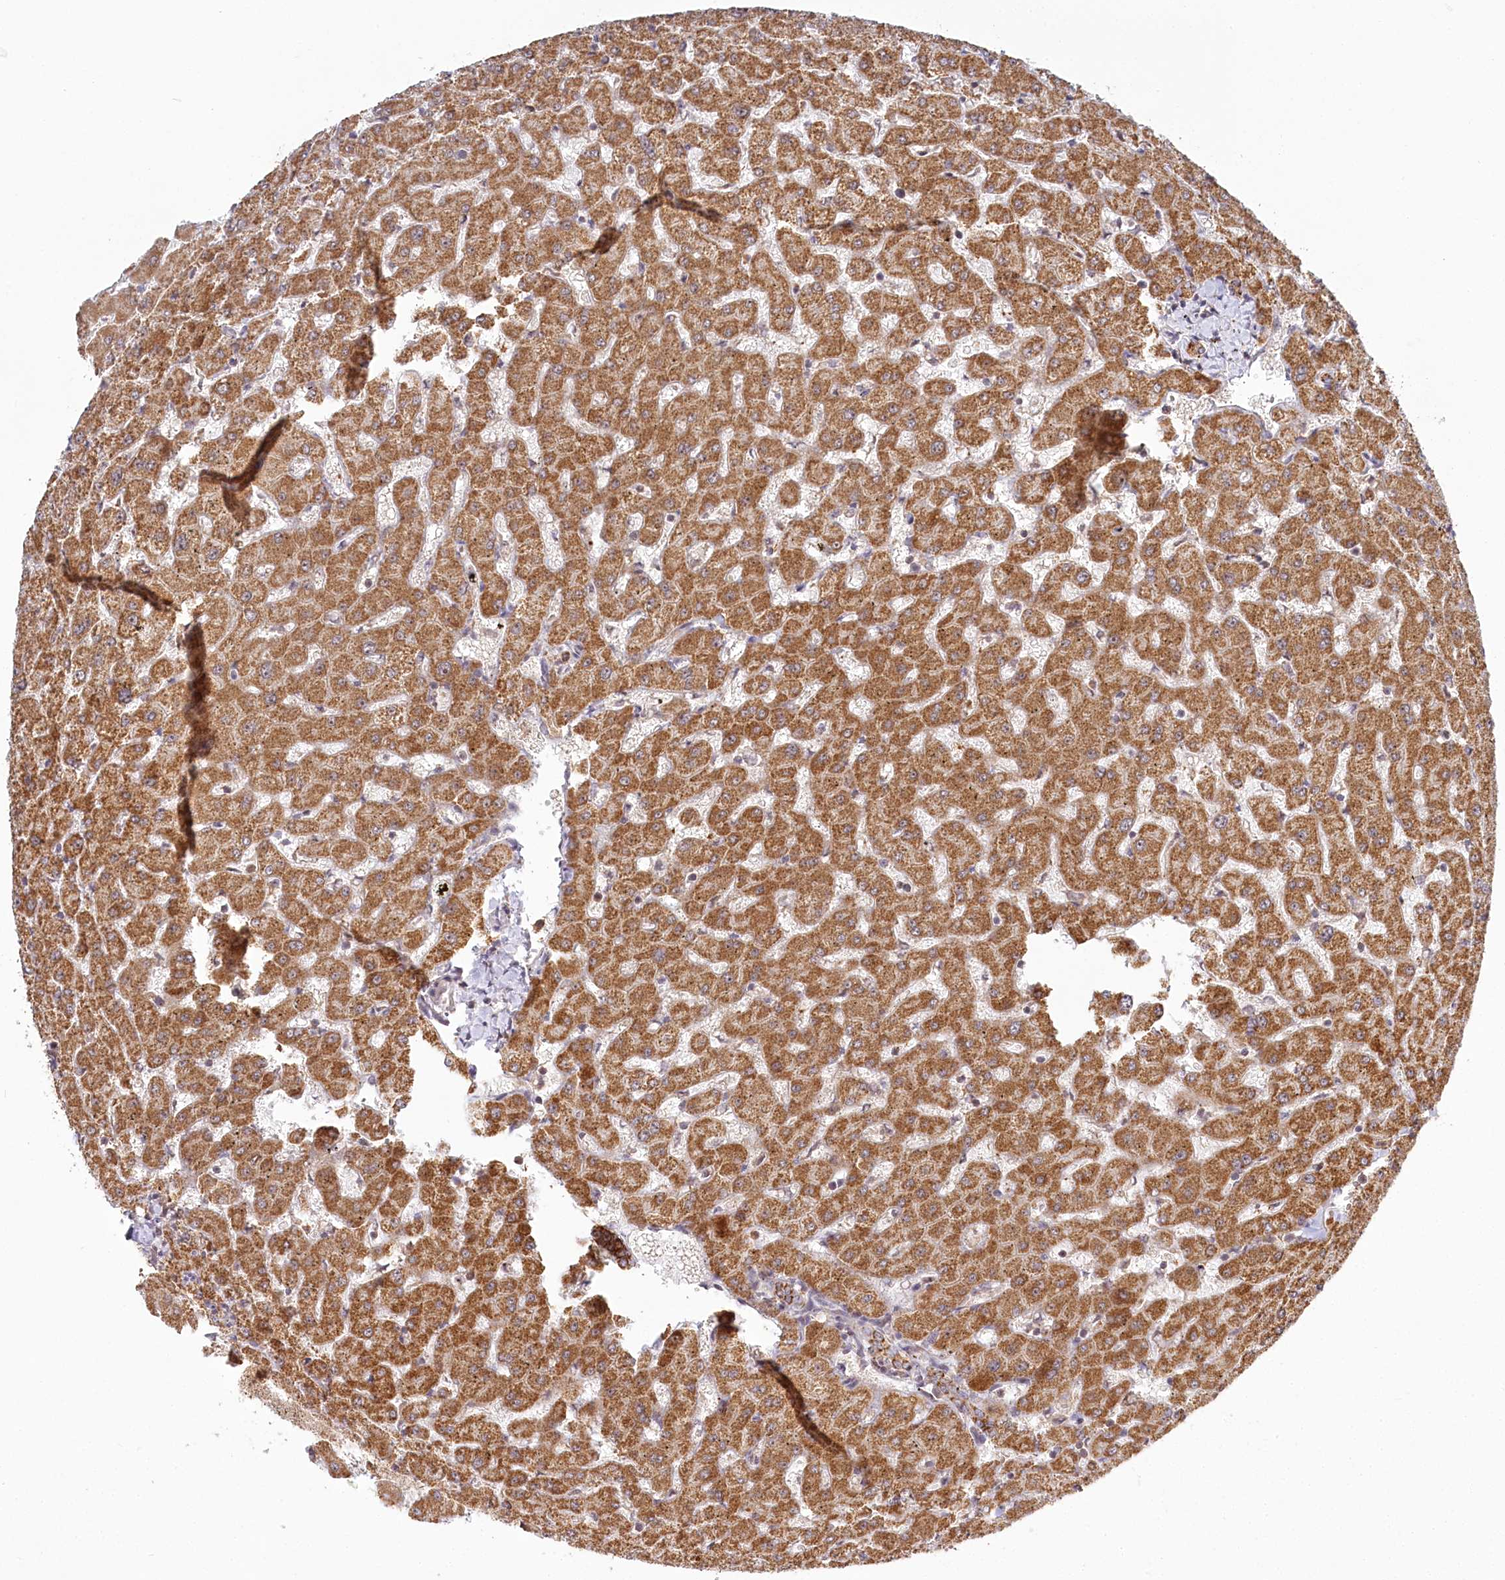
{"staining": {"intensity": "weak", "quantity": ">75%", "location": "cytoplasmic/membranous"}, "tissue": "liver", "cell_type": "Cholangiocytes", "image_type": "normal", "snomed": [{"axis": "morphology", "description": "Normal tissue, NOS"}, {"axis": "topography", "description": "Liver"}], "caption": "Cholangiocytes show weak cytoplasmic/membranous staining in approximately >75% of cells in normal liver. (DAB = brown stain, brightfield microscopy at high magnification).", "gene": "RTN4IP1", "patient": {"sex": "female", "age": 63}}